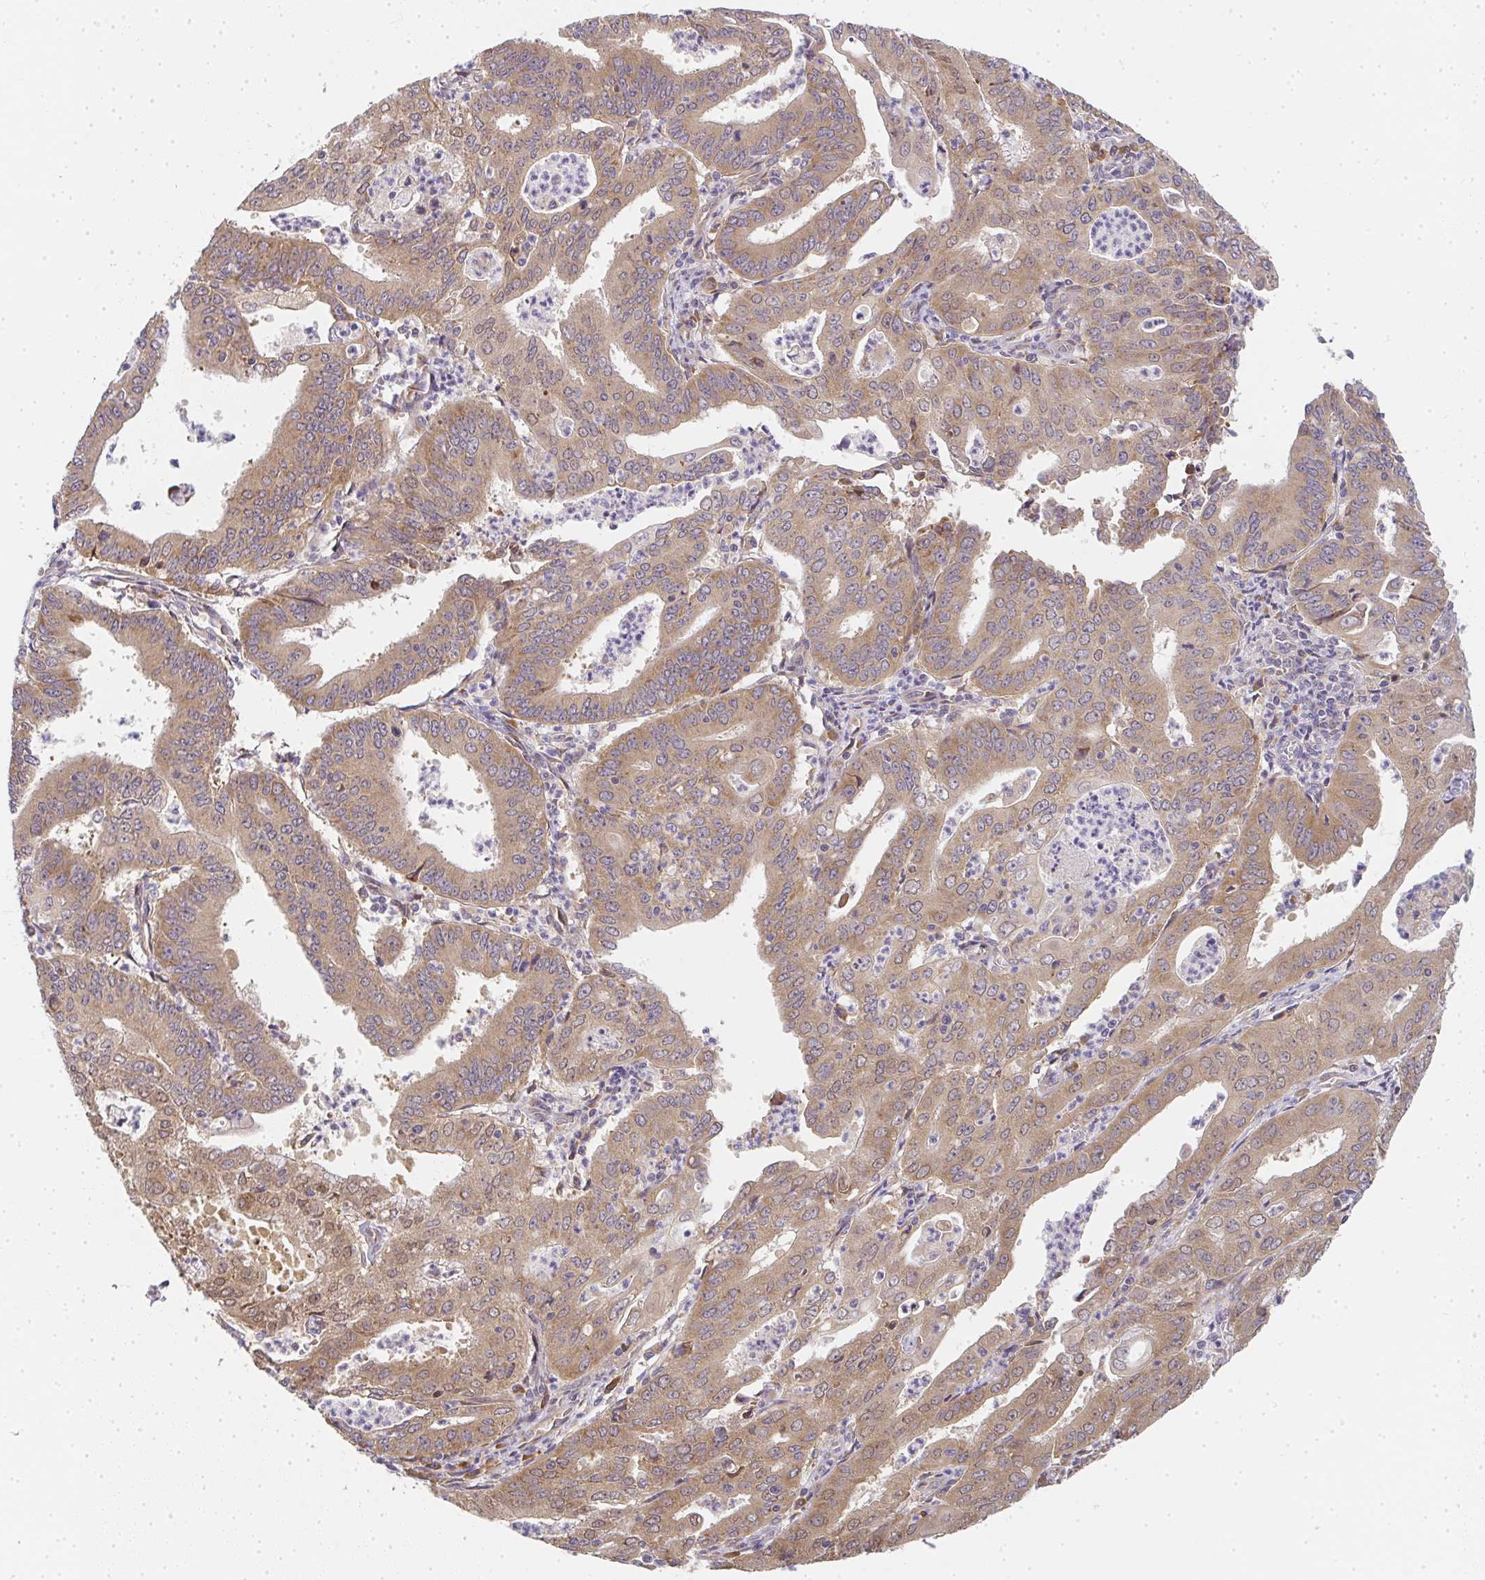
{"staining": {"intensity": "moderate", "quantity": ">75%", "location": "cytoplasmic/membranous"}, "tissue": "cervical cancer", "cell_type": "Tumor cells", "image_type": "cancer", "snomed": [{"axis": "morphology", "description": "Adenocarcinoma, NOS"}, {"axis": "topography", "description": "Cervix"}], "caption": "Approximately >75% of tumor cells in human cervical cancer (adenocarcinoma) display moderate cytoplasmic/membranous protein positivity as visualized by brown immunohistochemical staining.", "gene": "SLC35B3", "patient": {"sex": "female", "age": 56}}